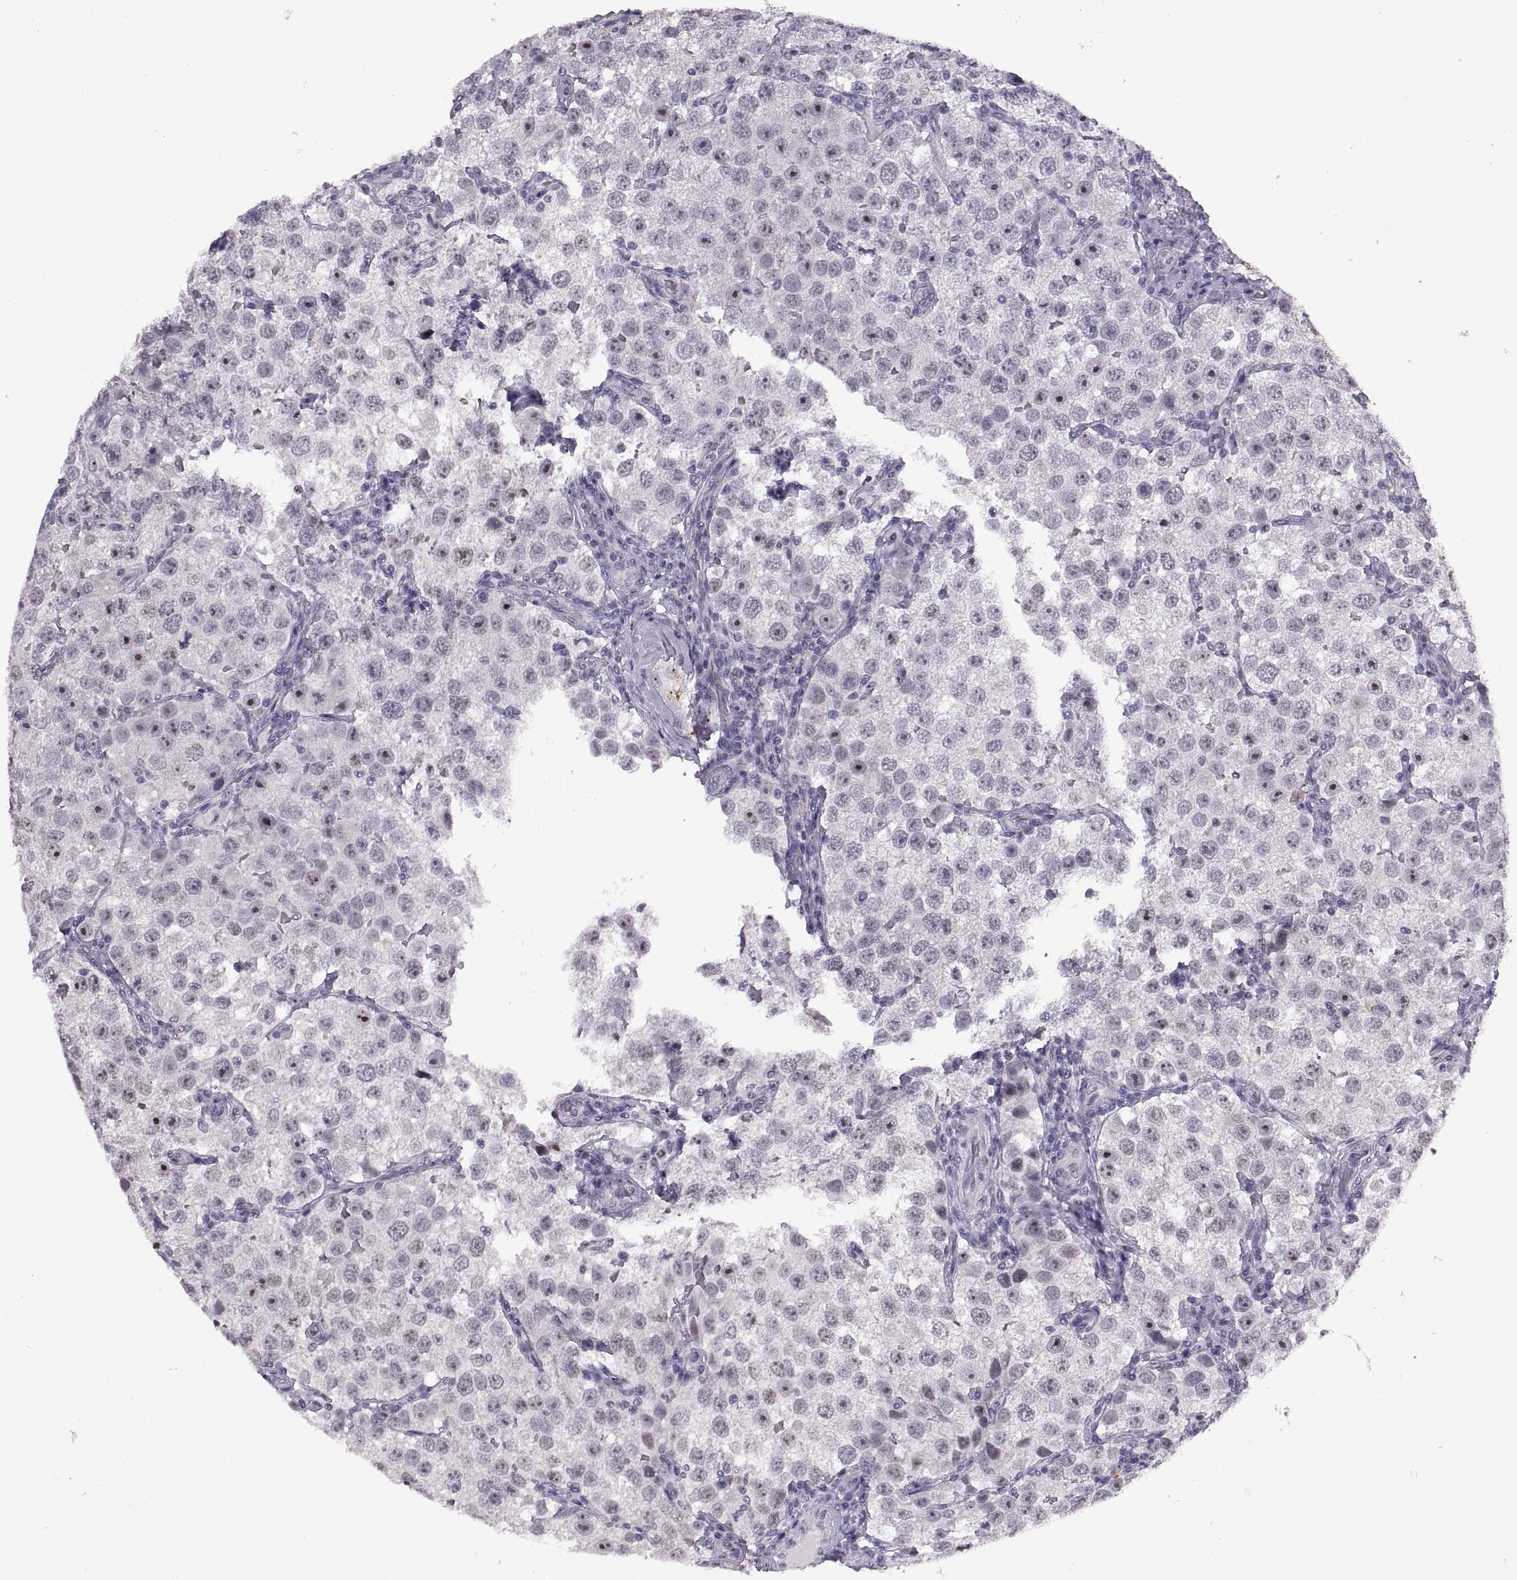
{"staining": {"intensity": "strong", "quantity": "<25%", "location": "nuclear"}, "tissue": "testis cancer", "cell_type": "Tumor cells", "image_type": "cancer", "snomed": [{"axis": "morphology", "description": "Seminoma, NOS"}, {"axis": "topography", "description": "Testis"}], "caption": "Immunohistochemistry (IHC) (DAB) staining of human testis seminoma displays strong nuclear protein positivity in approximately <25% of tumor cells. The staining is performed using DAB (3,3'-diaminobenzidine) brown chromogen to label protein expression. The nuclei are counter-stained blue using hematoxylin.", "gene": "SINHCAF", "patient": {"sex": "male", "age": 37}}